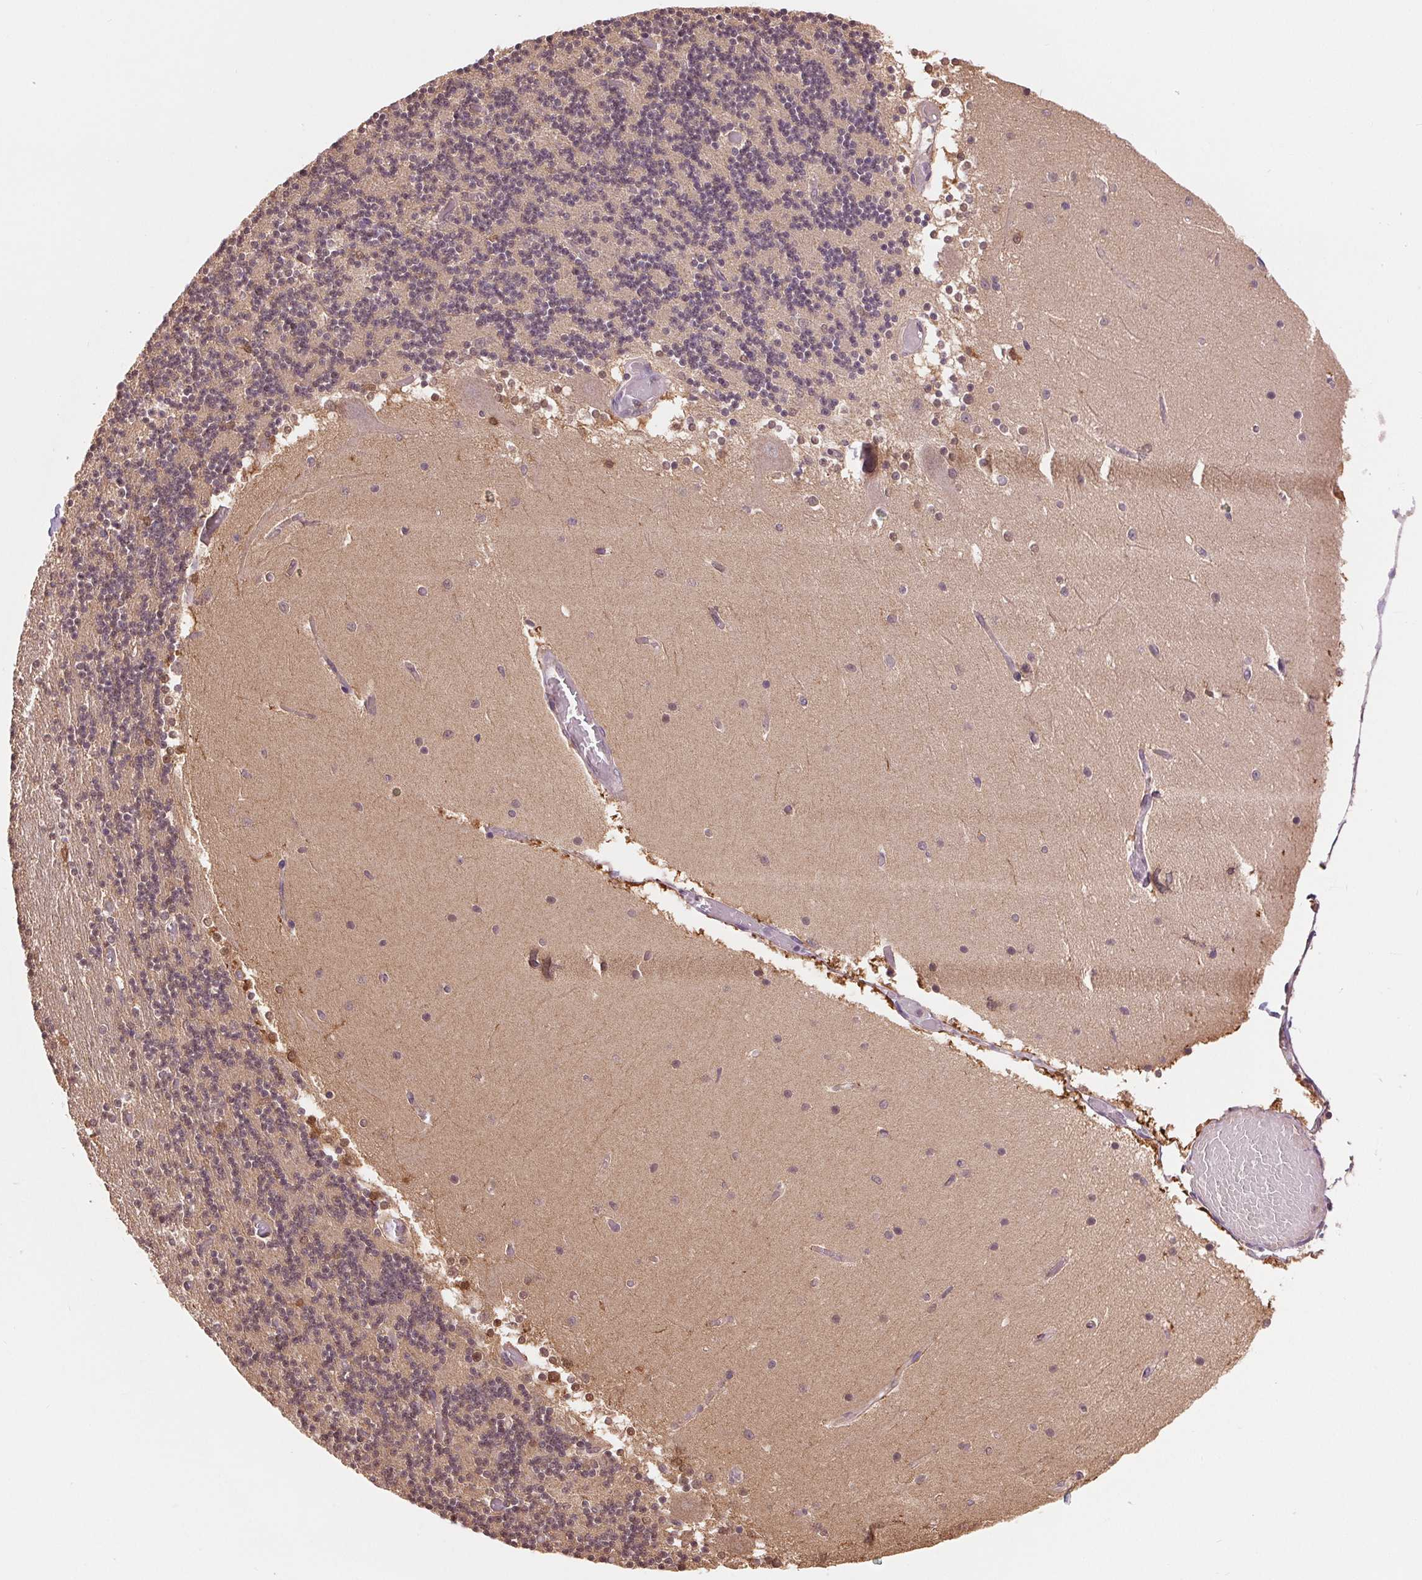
{"staining": {"intensity": "weak", "quantity": "<25%", "location": "cytoplasmic/membranous"}, "tissue": "cerebellum", "cell_type": "Cells in granular layer", "image_type": "normal", "snomed": [{"axis": "morphology", "description": "Normal tissue, NOS"}, {"axis": "topography", "description": "Cerebellum"}], "caption": "Immunohistochemistry image of benign cerebellum stained for a protein (brown), which shows no staining in cells in granular layer.", "gene": "TMEM273", "patient": {"sex": "female", "age": 28}}